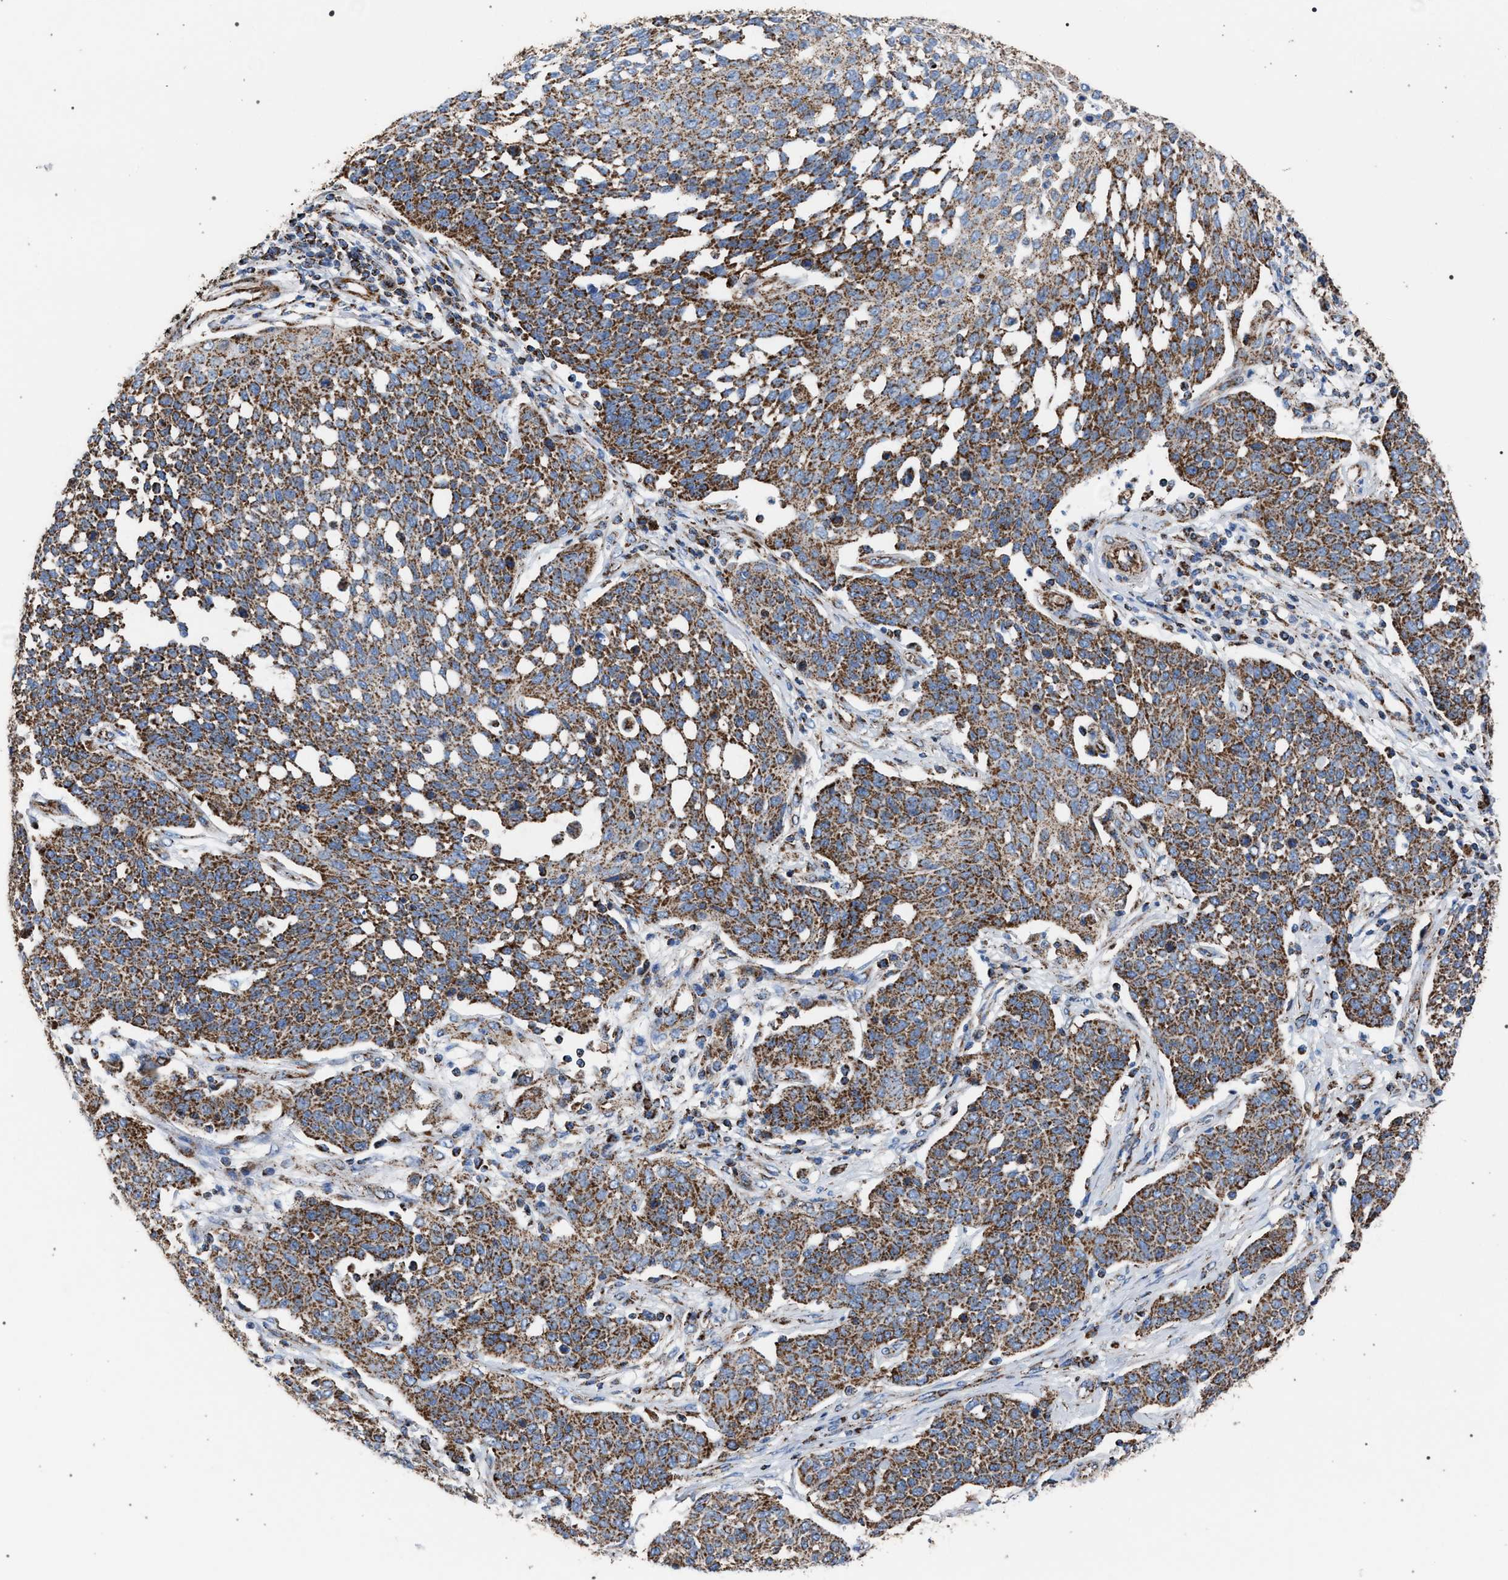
{"staining": {"intensity": "moderate", "quantity": ">75%", "location": "cytoplasmic/membranous"}, "tissue": "cervical cancer", "cell_type": "Tumor cells", "image_type": "cancer", "snomed": [{"axis": "morphology", "description": "Squamous cell carcinoma, NOS"}, {"axis": "topography", "description": "Cervix"}], "caption": "IHC staining of squamous cell carcinoma (cervical), which exhibits medium levels of moderate cytoplasmic/membranous expression in about >75% of tumor cells indicating moderate cytoplasmic/membranous protein expression. The staining was performed using DAB (3,3'-diaminobenzidine) (brown) for protein detection and nuclei were counterstained in hematoxylin (blue).", "gene": "VPS13A", "patient": {"sex": "female", "age": 34}}